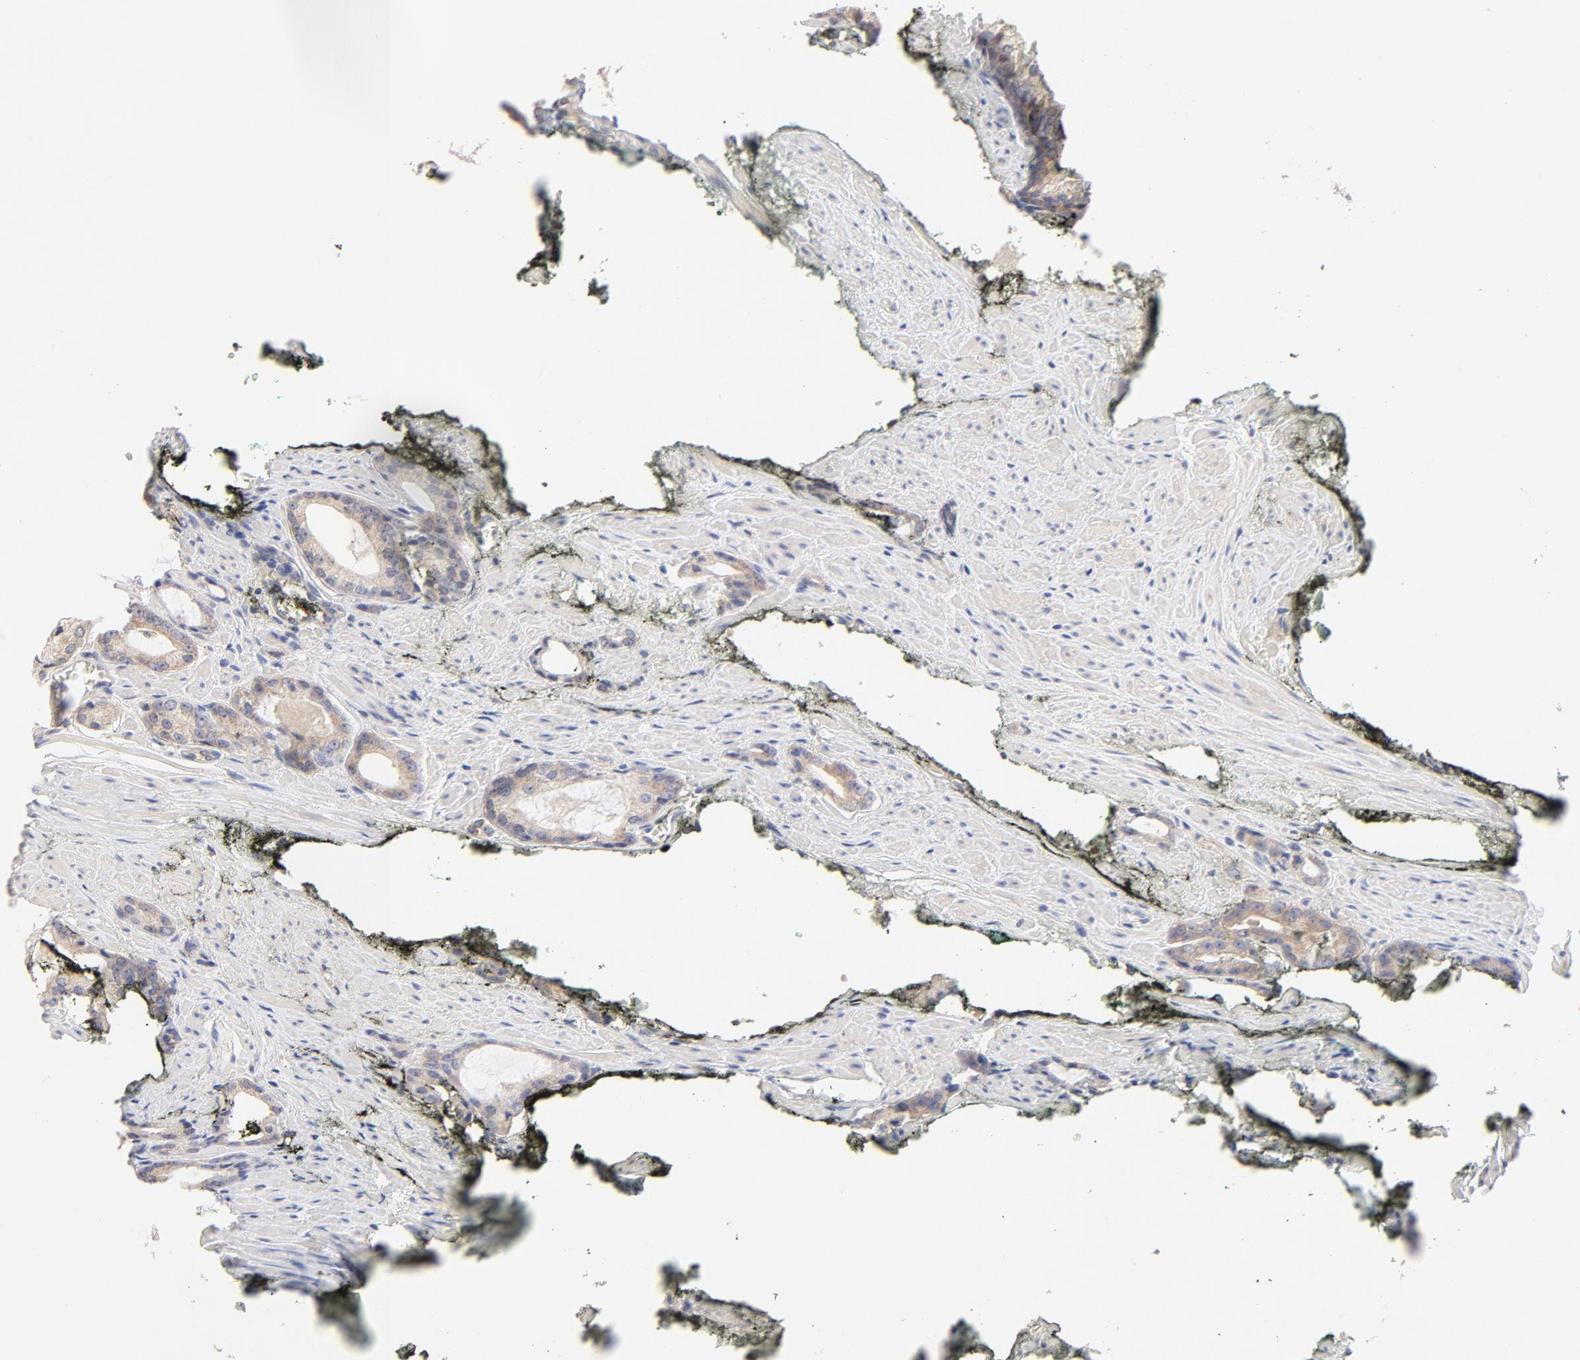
{"staining": {"intensity": "weak", "quantity": ">75%", "location": "cytoplasmic/membranous"}, "tissue": "prostate cancer", "cell_type": "Tumor cells", "image_type": "cancer", "snomed": [{"axis": "morphology", "description": "Adenocarcinoma, Medium grade"}, {"axis": "topography", "description": "Prostate"}], "caption": "Immunohistochemistry (IHC) photomicrograph of human adenocarcinoma (medium-grade) (prostate) stained for a protein (brown), which shows low levels of weak cytoplasmic/membranous expression in approximately >75% of tumor cells.", "gene": "MTERF2", "patient": {"sex": "male", "age": 60}}